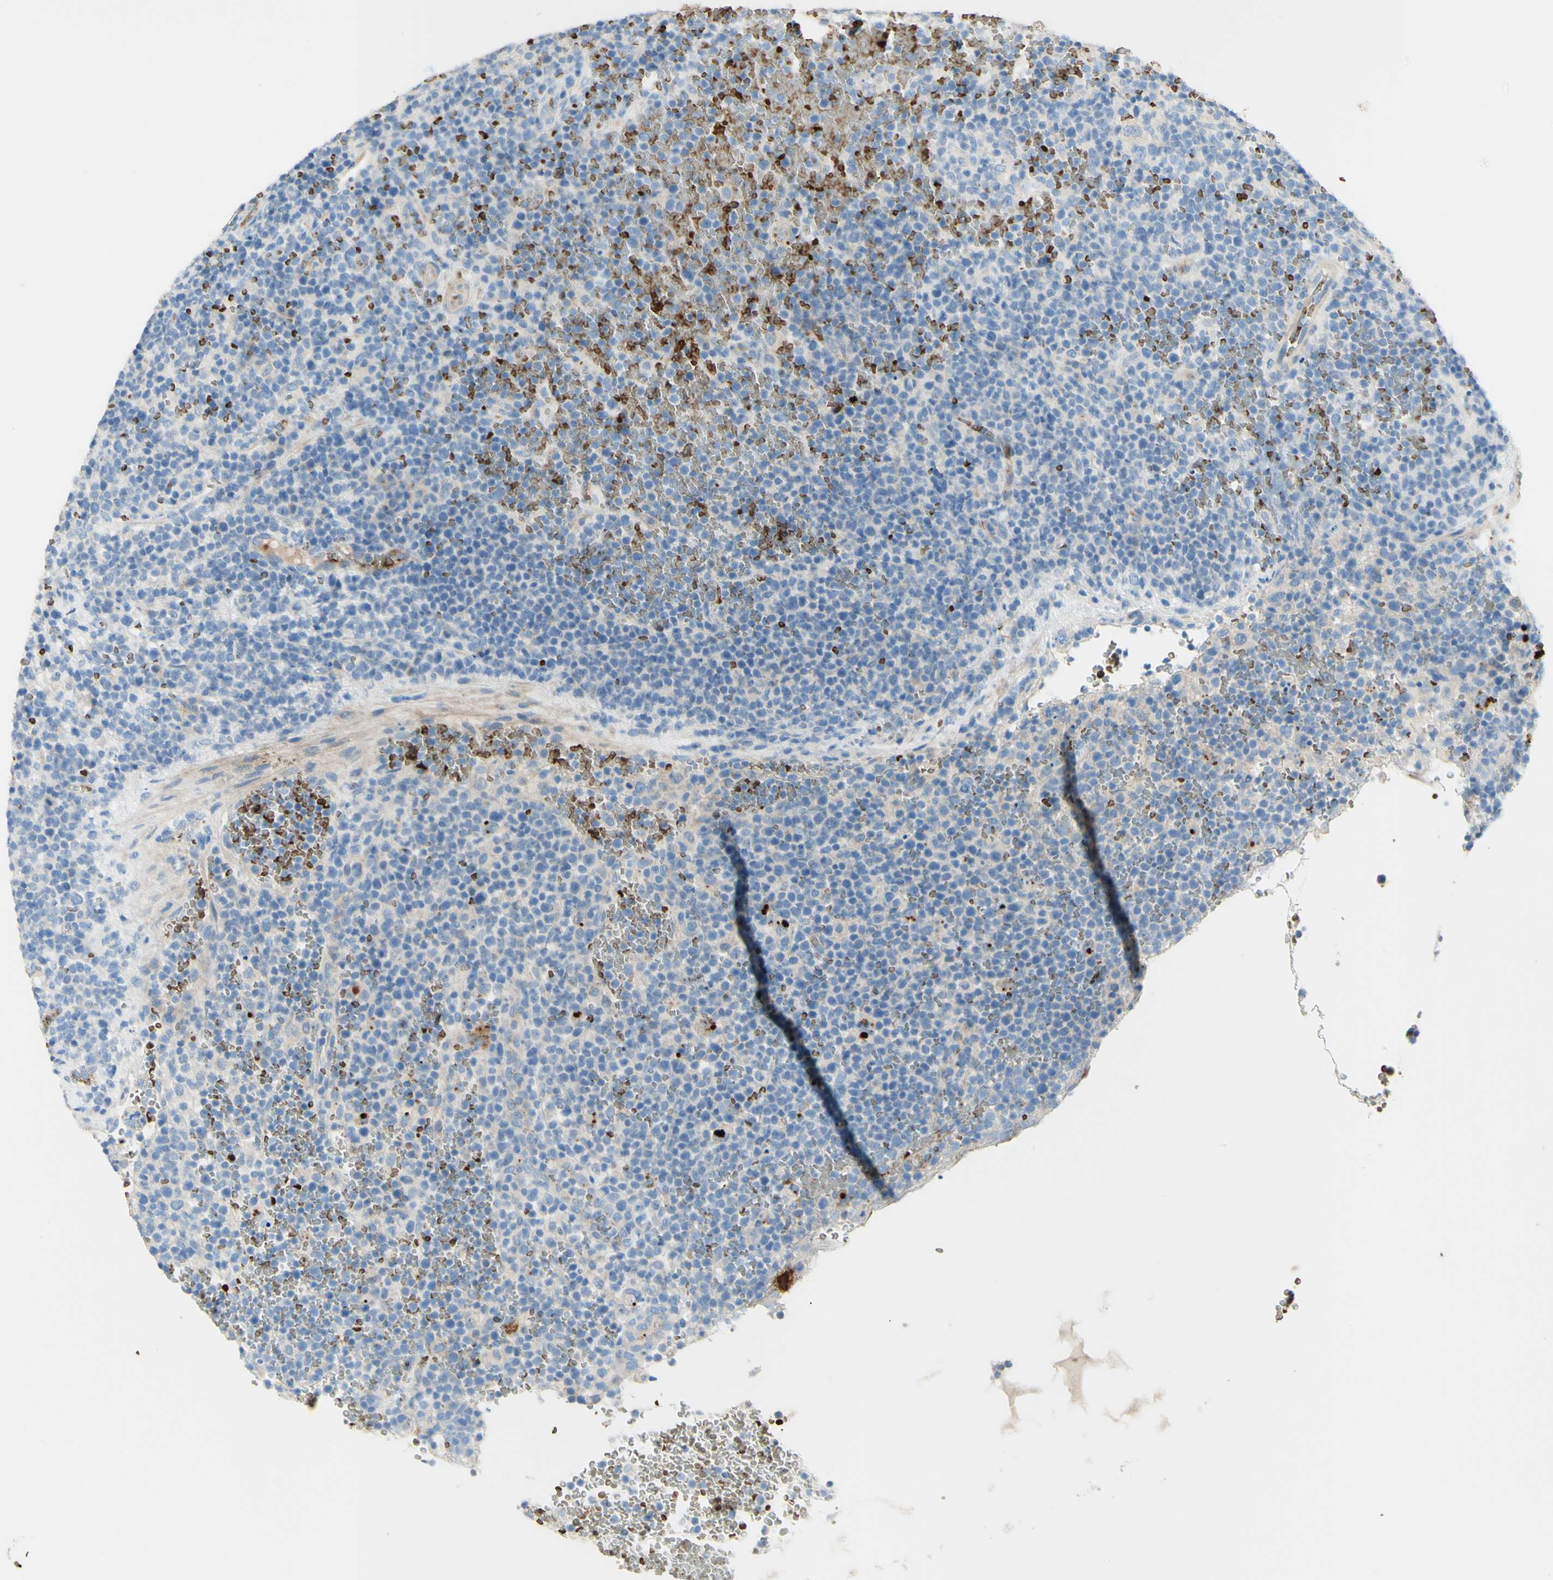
{"staining": {"intensity": "negative", "quantity": "none", "location": "none"}, "tissue": "lymphoma", "cell_type": "Tumor cells", "image_type": "cancer", "snomed": [{"axis": "morphology", "description": "Malignant lymphoma, non-Hodgkin's type, High grade"}, {"axis": "topography", "description": "Lymph node"}], "caption": "Immunohistochemistry histopathology image of human lymphoma stained for a protein (brown), which displays no positivity in tumor cells. (Stains: DAB IHC with hematoxylin counter stain, Microscopy: brightfield microscopy at high magnification).", "gene": "GAN", "patient": {"sex": "male", "age": 61}}